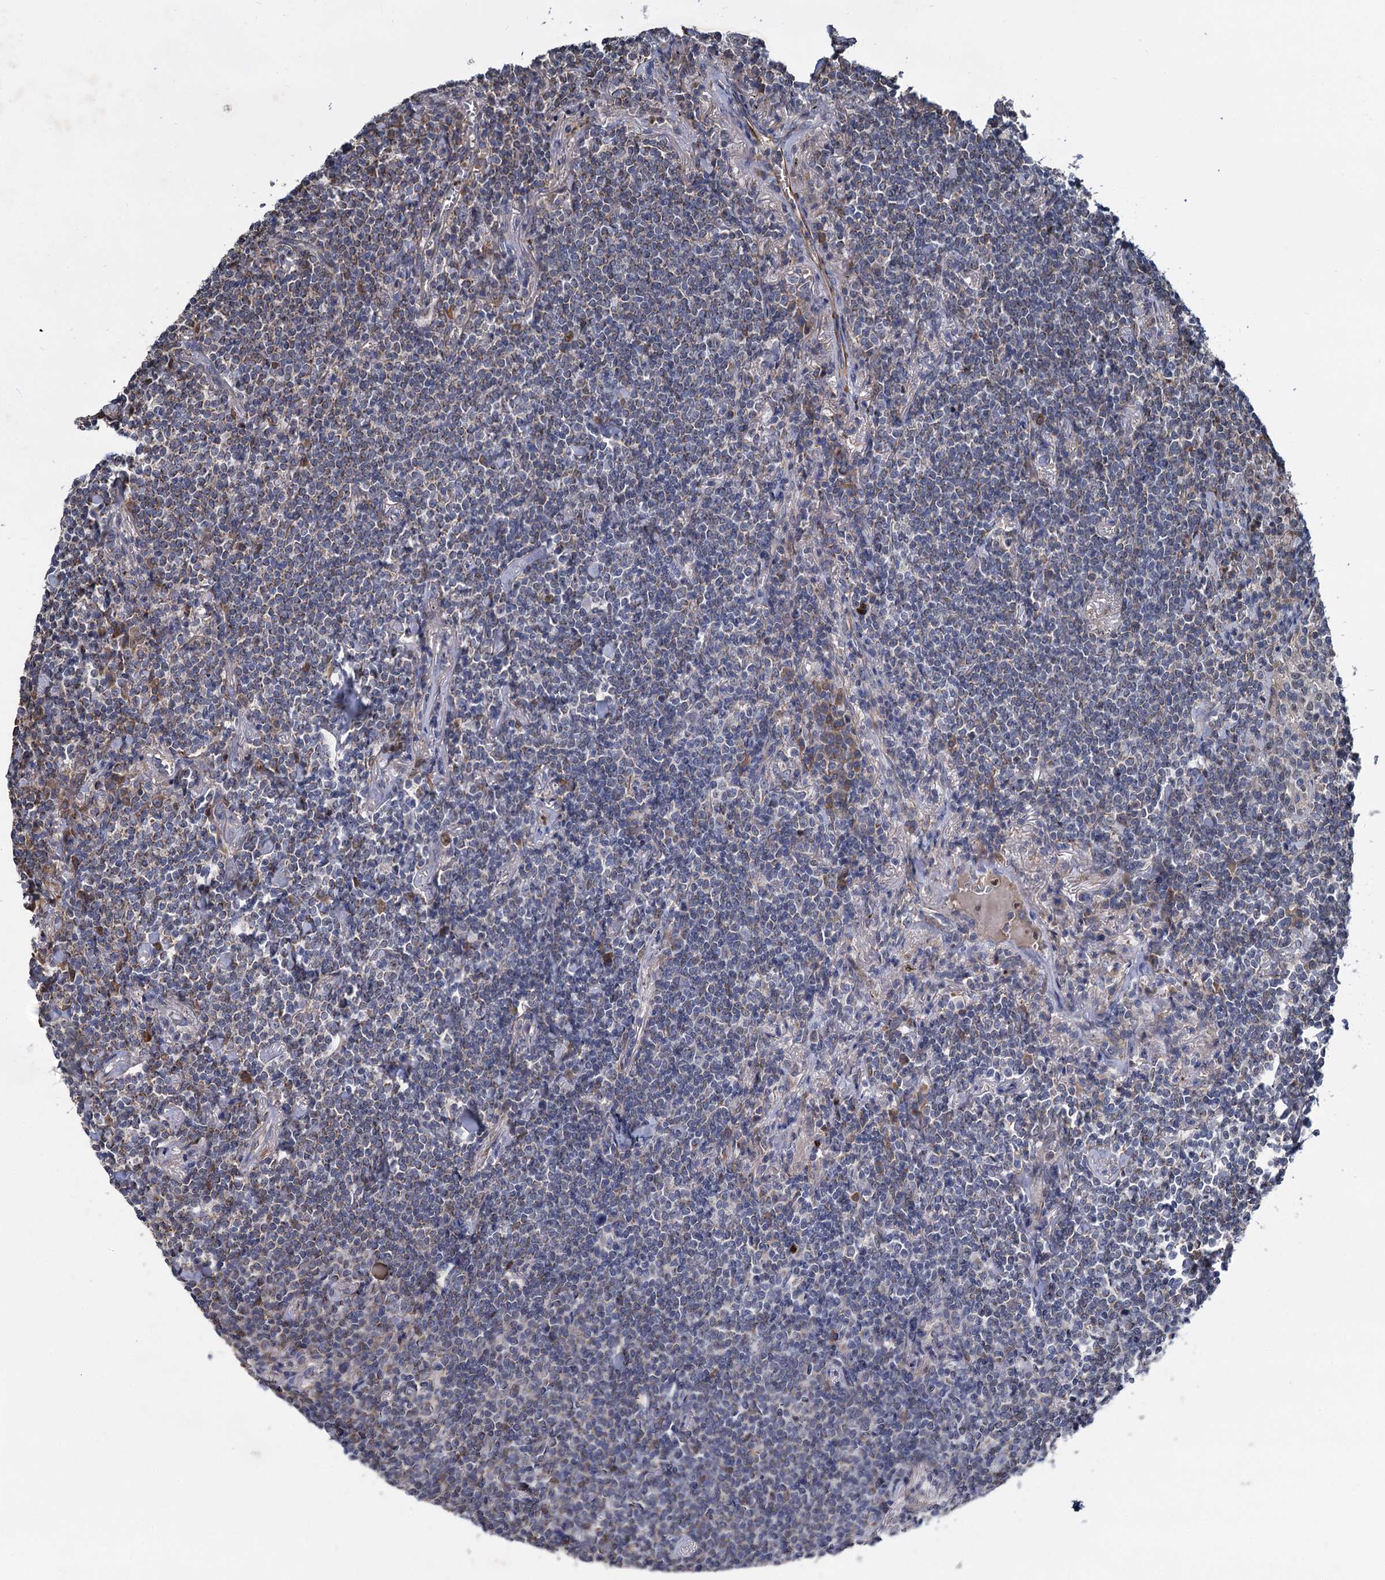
{"staining": {"intensity": "negative", "quantity": "none", "location": "none"}, "tissue": "lymphoma", "cell_type": "Tumor cells", "image_type": "cancer", "snomed": [{"axis": "morphology", "description": "Malignant lymphoma, non-Hodgkin's type, Low grade"}, {"axis": "topography", "description": "Lung"}], "caption": "Photomicrograph shows no significant protein expression in tumor cells of low-grade malignant lymphoma, non-Hodgkin's type. (Immunohistochemistry, brightfield microscopy, high magnification).", "gene": "ALKBH7", "patient": {"sex": "female", "age": 71}}